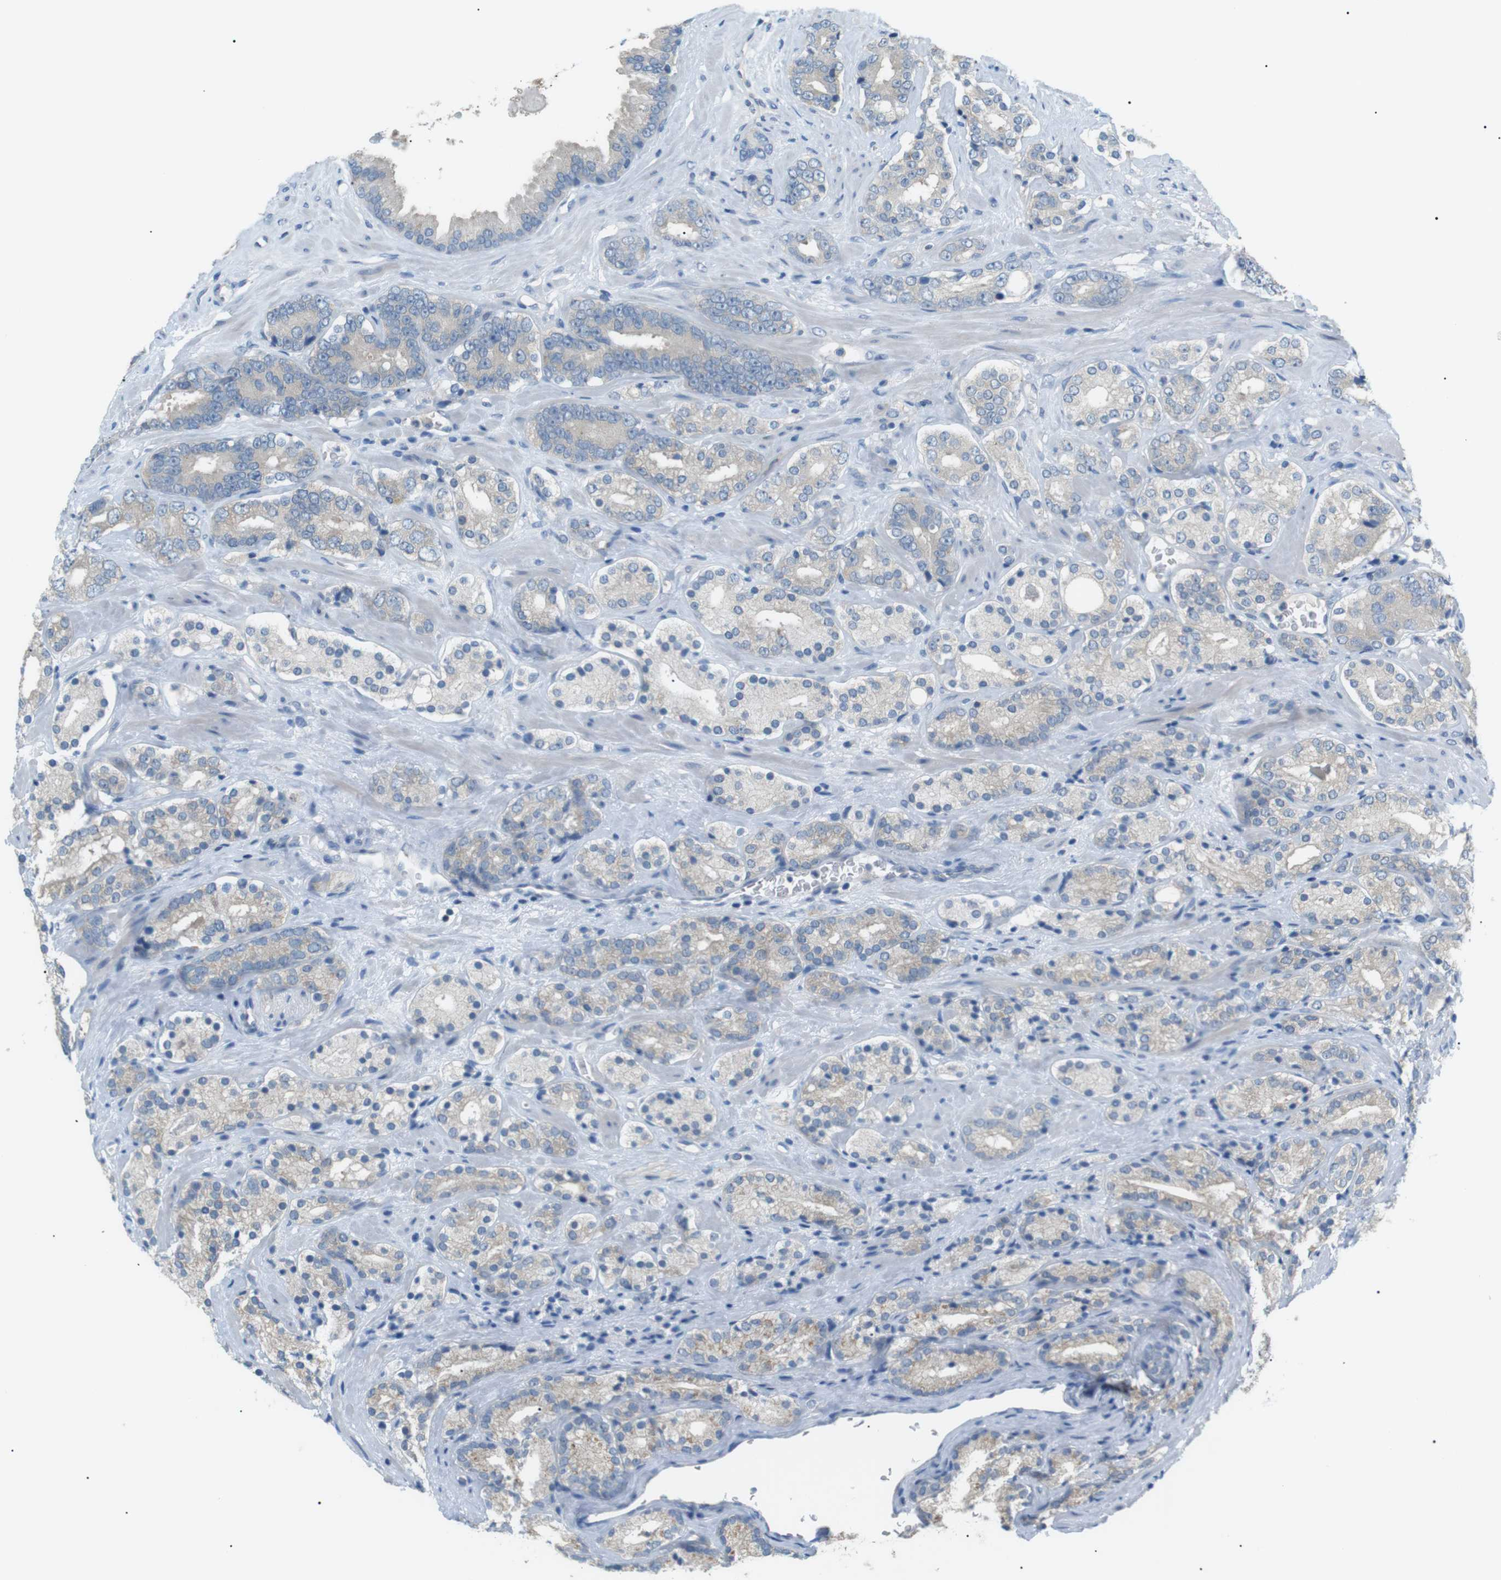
{"staining": {"intensity": "negative", "quantity": "none", "location": "none"}, "tissue": "prostate cancer", "cell_type": "Tumor cells", "image_type": "cancer", "snomed": [{"axis": "morphology", "description": "Adenocarcinoma, High grade"}, {"axis": "topography", "description": "Prostate"}], "caption": "This is an IHC micrograph of human prostate cancer (adenocarcinoma (high-grade)). There is no positivity in tumor cells.", "gene": "CDH26", "patient": {"sex": "male", "age": 71}}